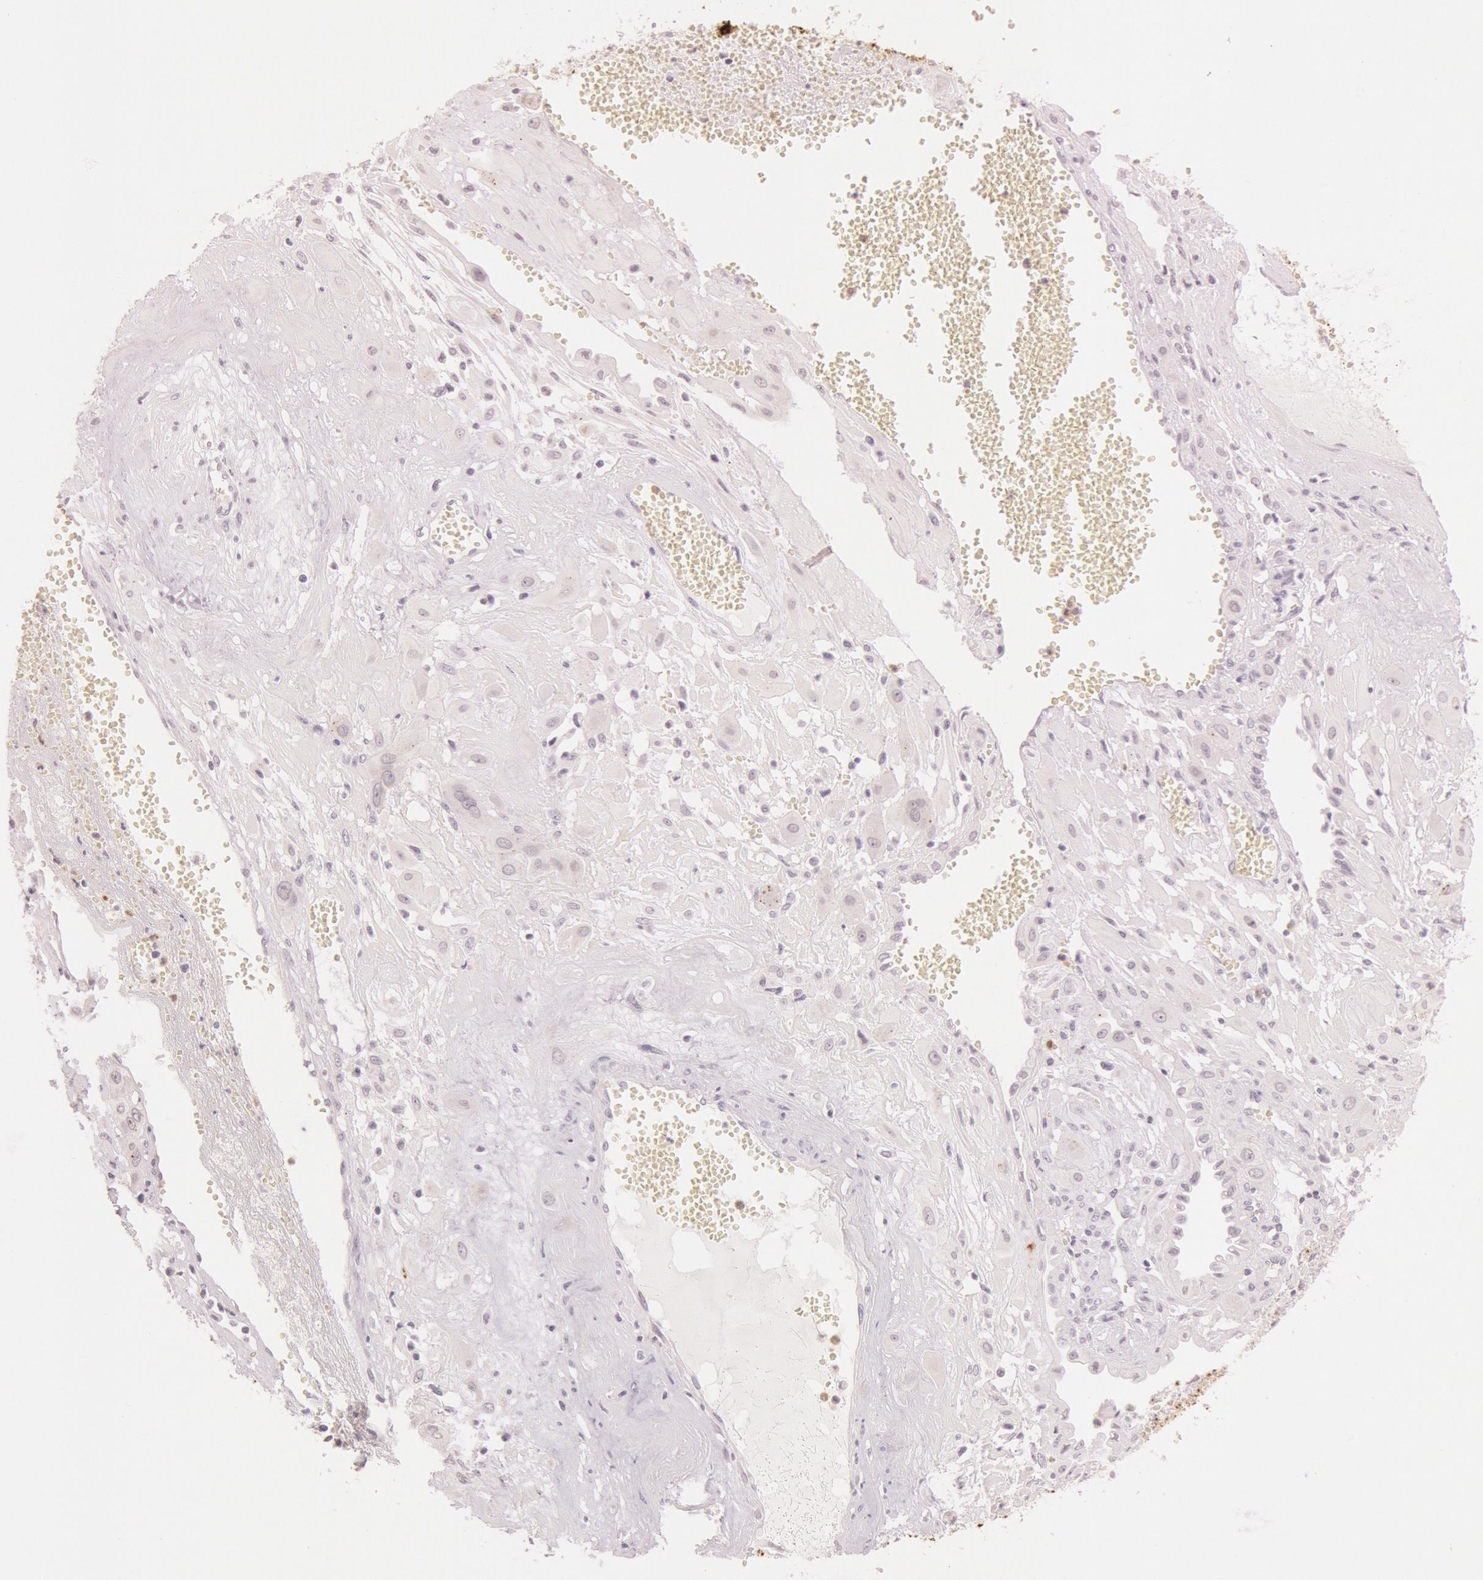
{"staining": {"intensity": "negative", "quantity": "none", "location": "none"}, "tissue": "cervical cancer", "cell_type": "Tumor cells", "image_type": "cancer", "snomed": [{"axis": "morphology", "description": "Squamous cell carcinoma, NOS"}, {"axis": "topography", "description": "Cervix"}], "caption": "This is an immunohistochemistry (IHC) image of cervical squamous cell carcinoma. There is no staining in tumor cells.", "gene": "KDM6A", "patient": {"sex": "female", "age": 34}}